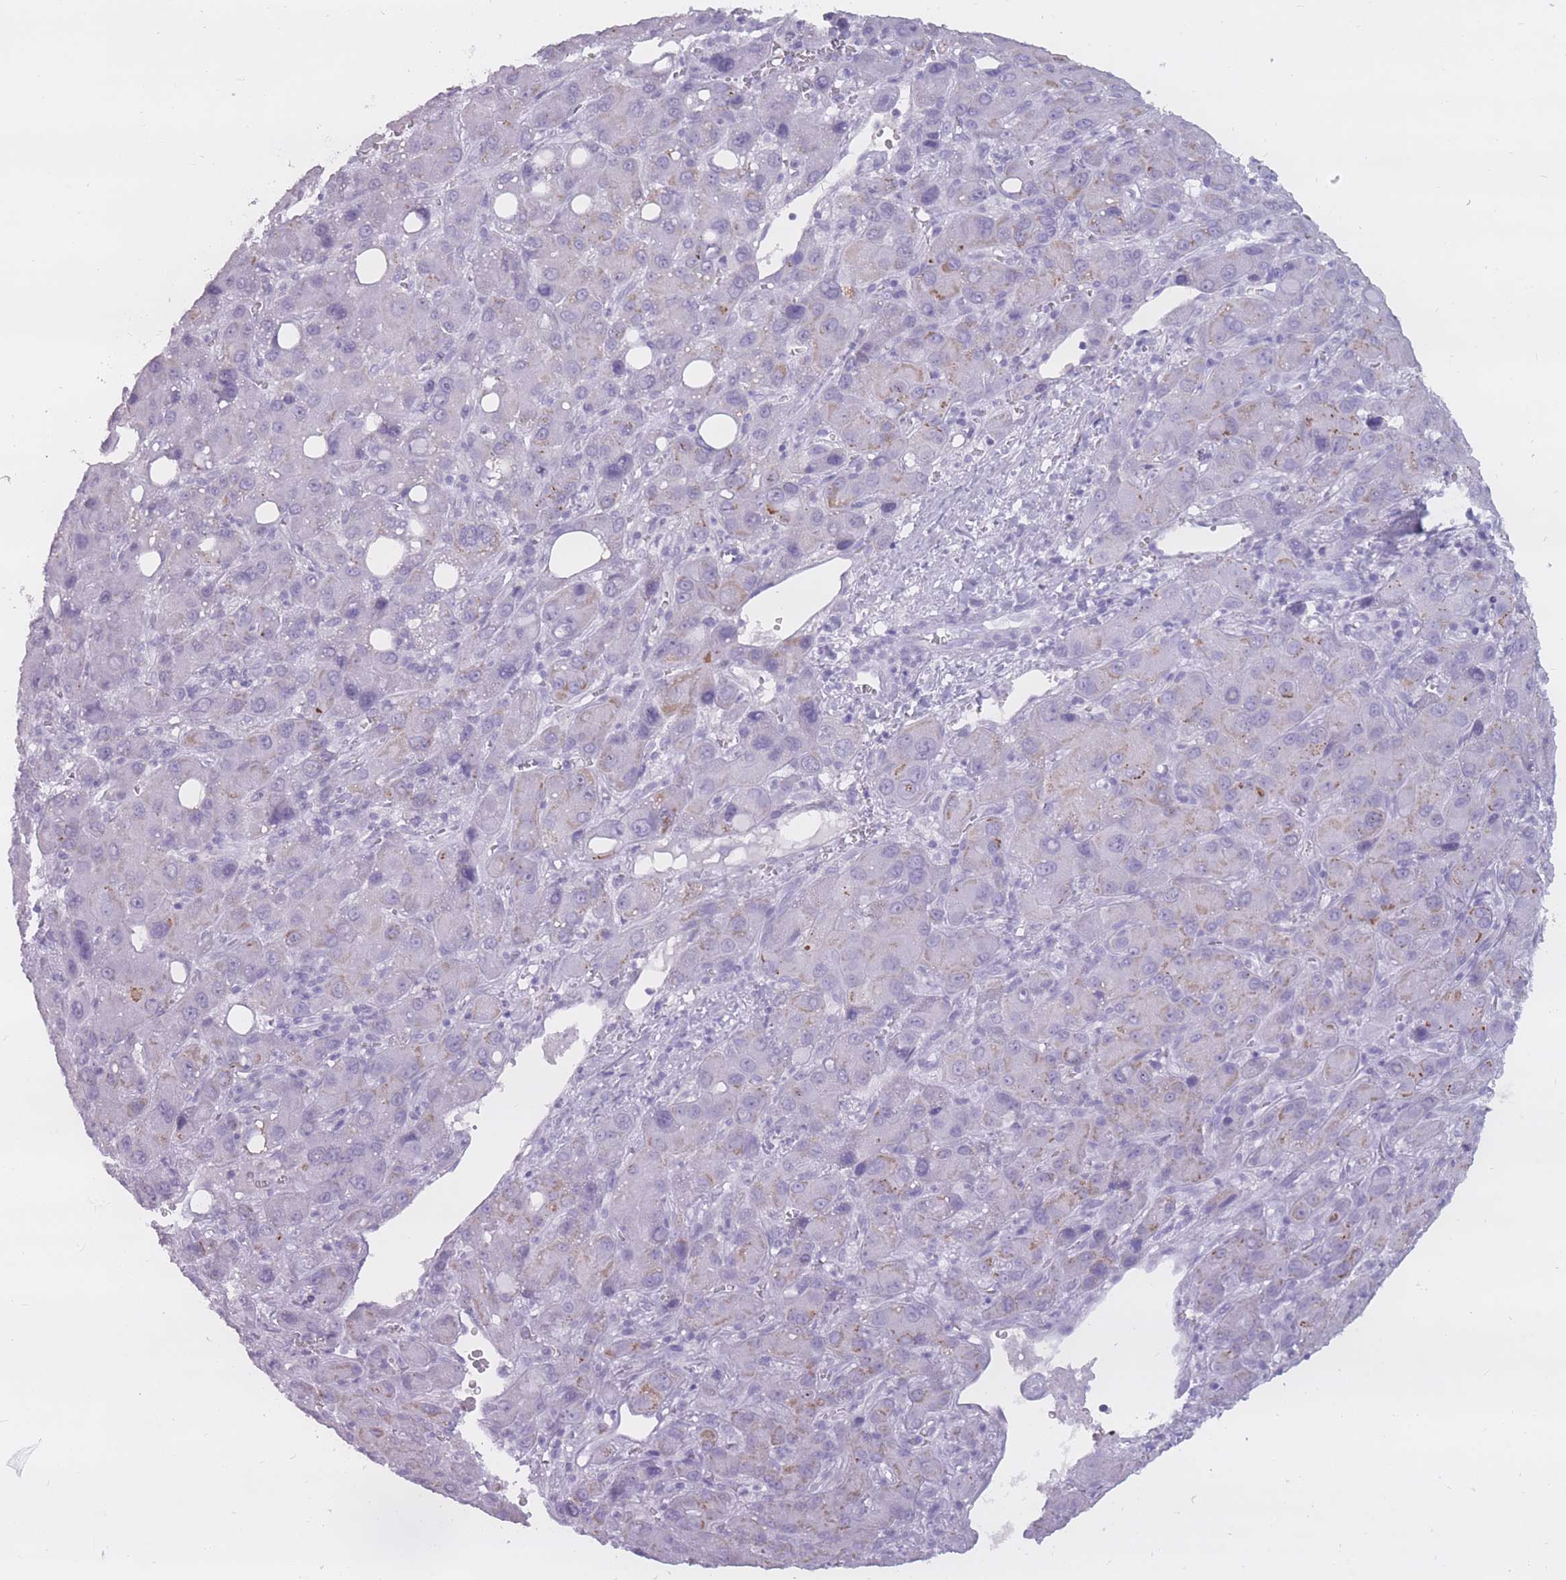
{"staining": {"intensity": "weak", "quantity": "<25%", "location": "cytoplasmic/membranous"}, "tissue": "liver cancer", "cell_type": "Tumor cells", "image_type": "cancer", "snomed": [{"axis": "morphology", "description": "Carcinoma, Hepatocellular, NOS"}, {"axis": "topography", "description": "Liver"}], "caption": "Human liver cancer stained for a protein using immunohistochemistry (IHC) demonstrates no staining in tumor cells.", "gene": "PNMA3", "patient": {"sex": "male", "age": 55}}